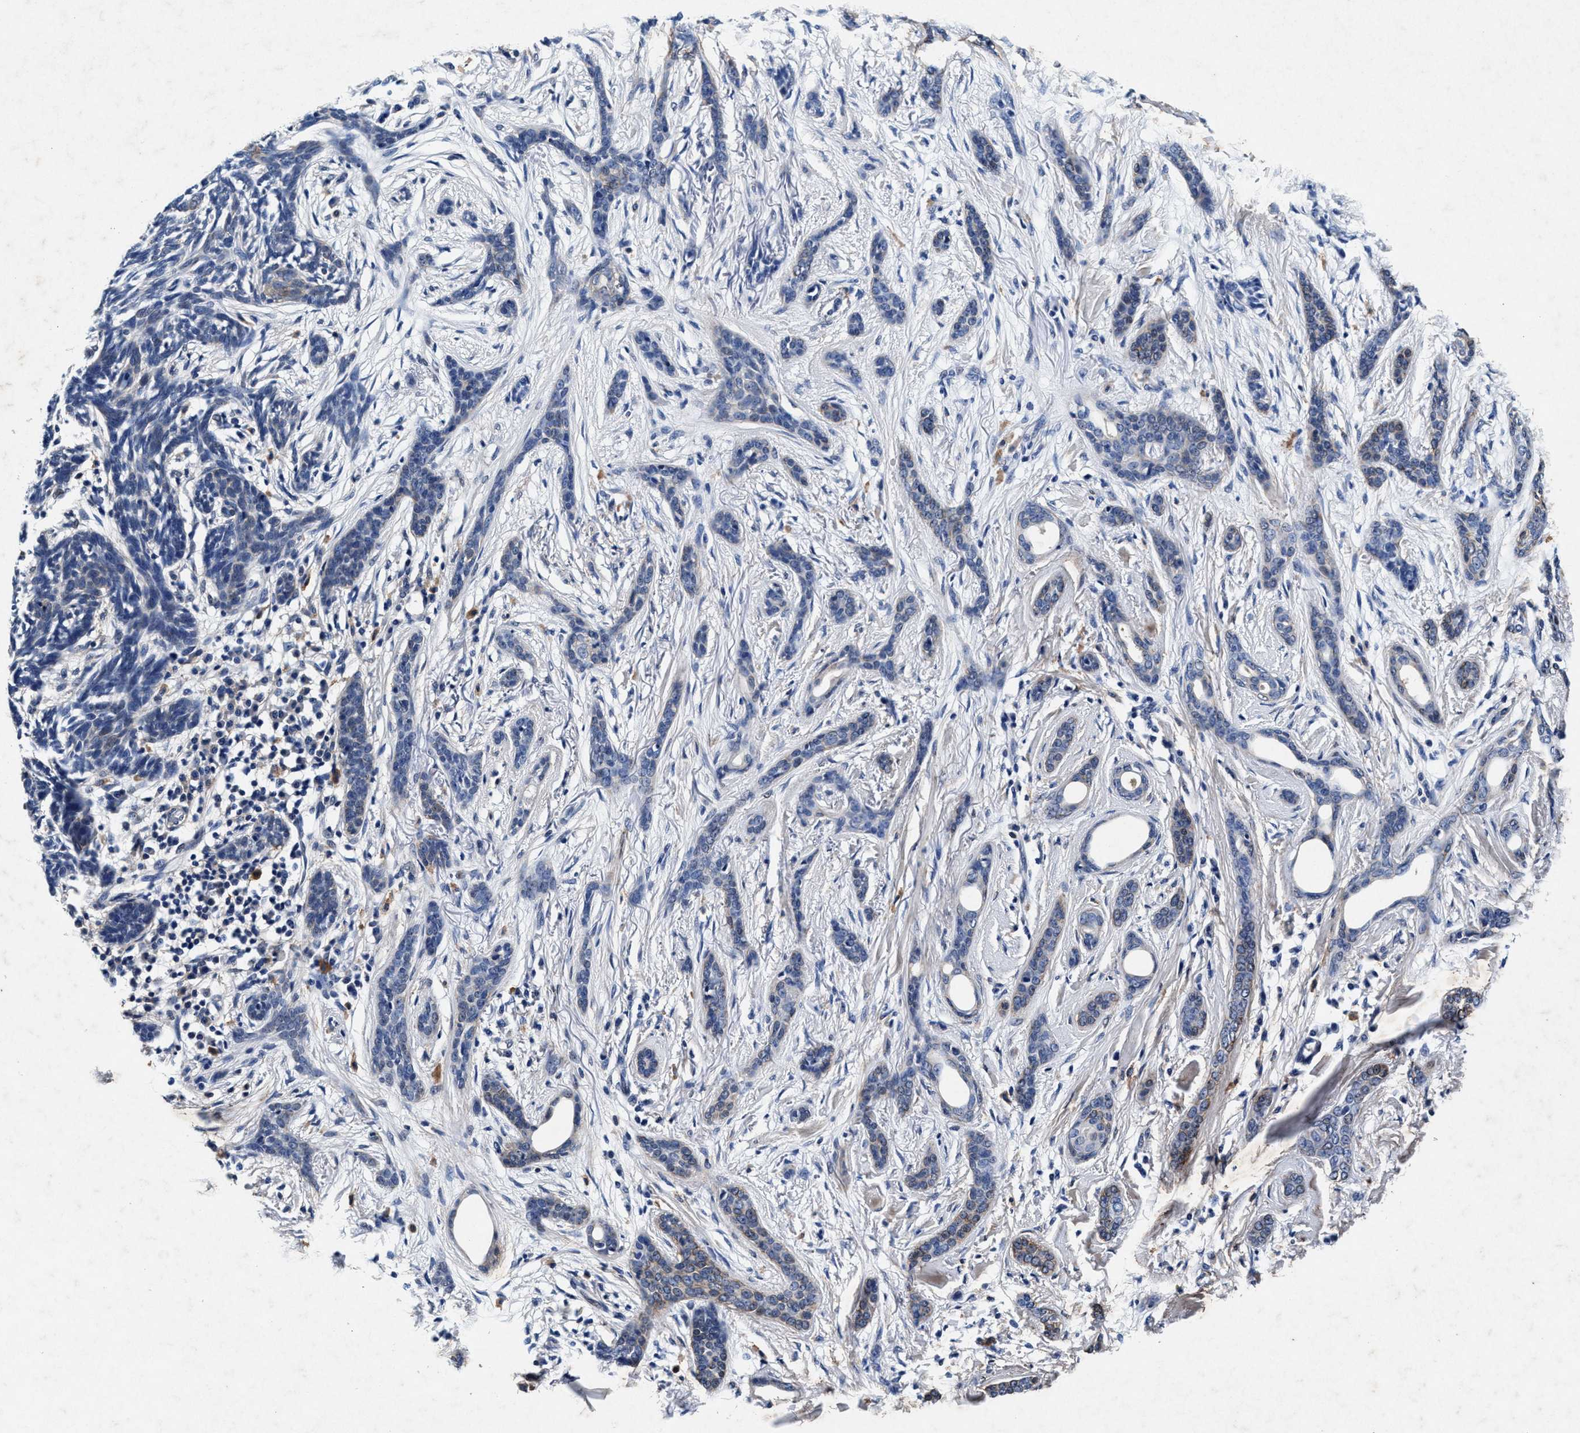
{"staining": {"intensity": "negative", "quantity": "none", "location": "none"}, "tissue": "skin cancer", "cell_type": "Tumor cells", "image_type": "cancer", "snomed": [{"axis": "morphology", "description": "Basal cell carcinoma"}, {"axis": "morphology", "description": "Adnexal tumor, benign"}, {"axis": "topography", "description": "Skin"}], "caption": "Basal cell carcinoma (skin) was stained to show a protein in brown. There is no significant staining in tumor cells.", "gene": "SLC8A1", "patient": {"sex": "female", "age": 42}}